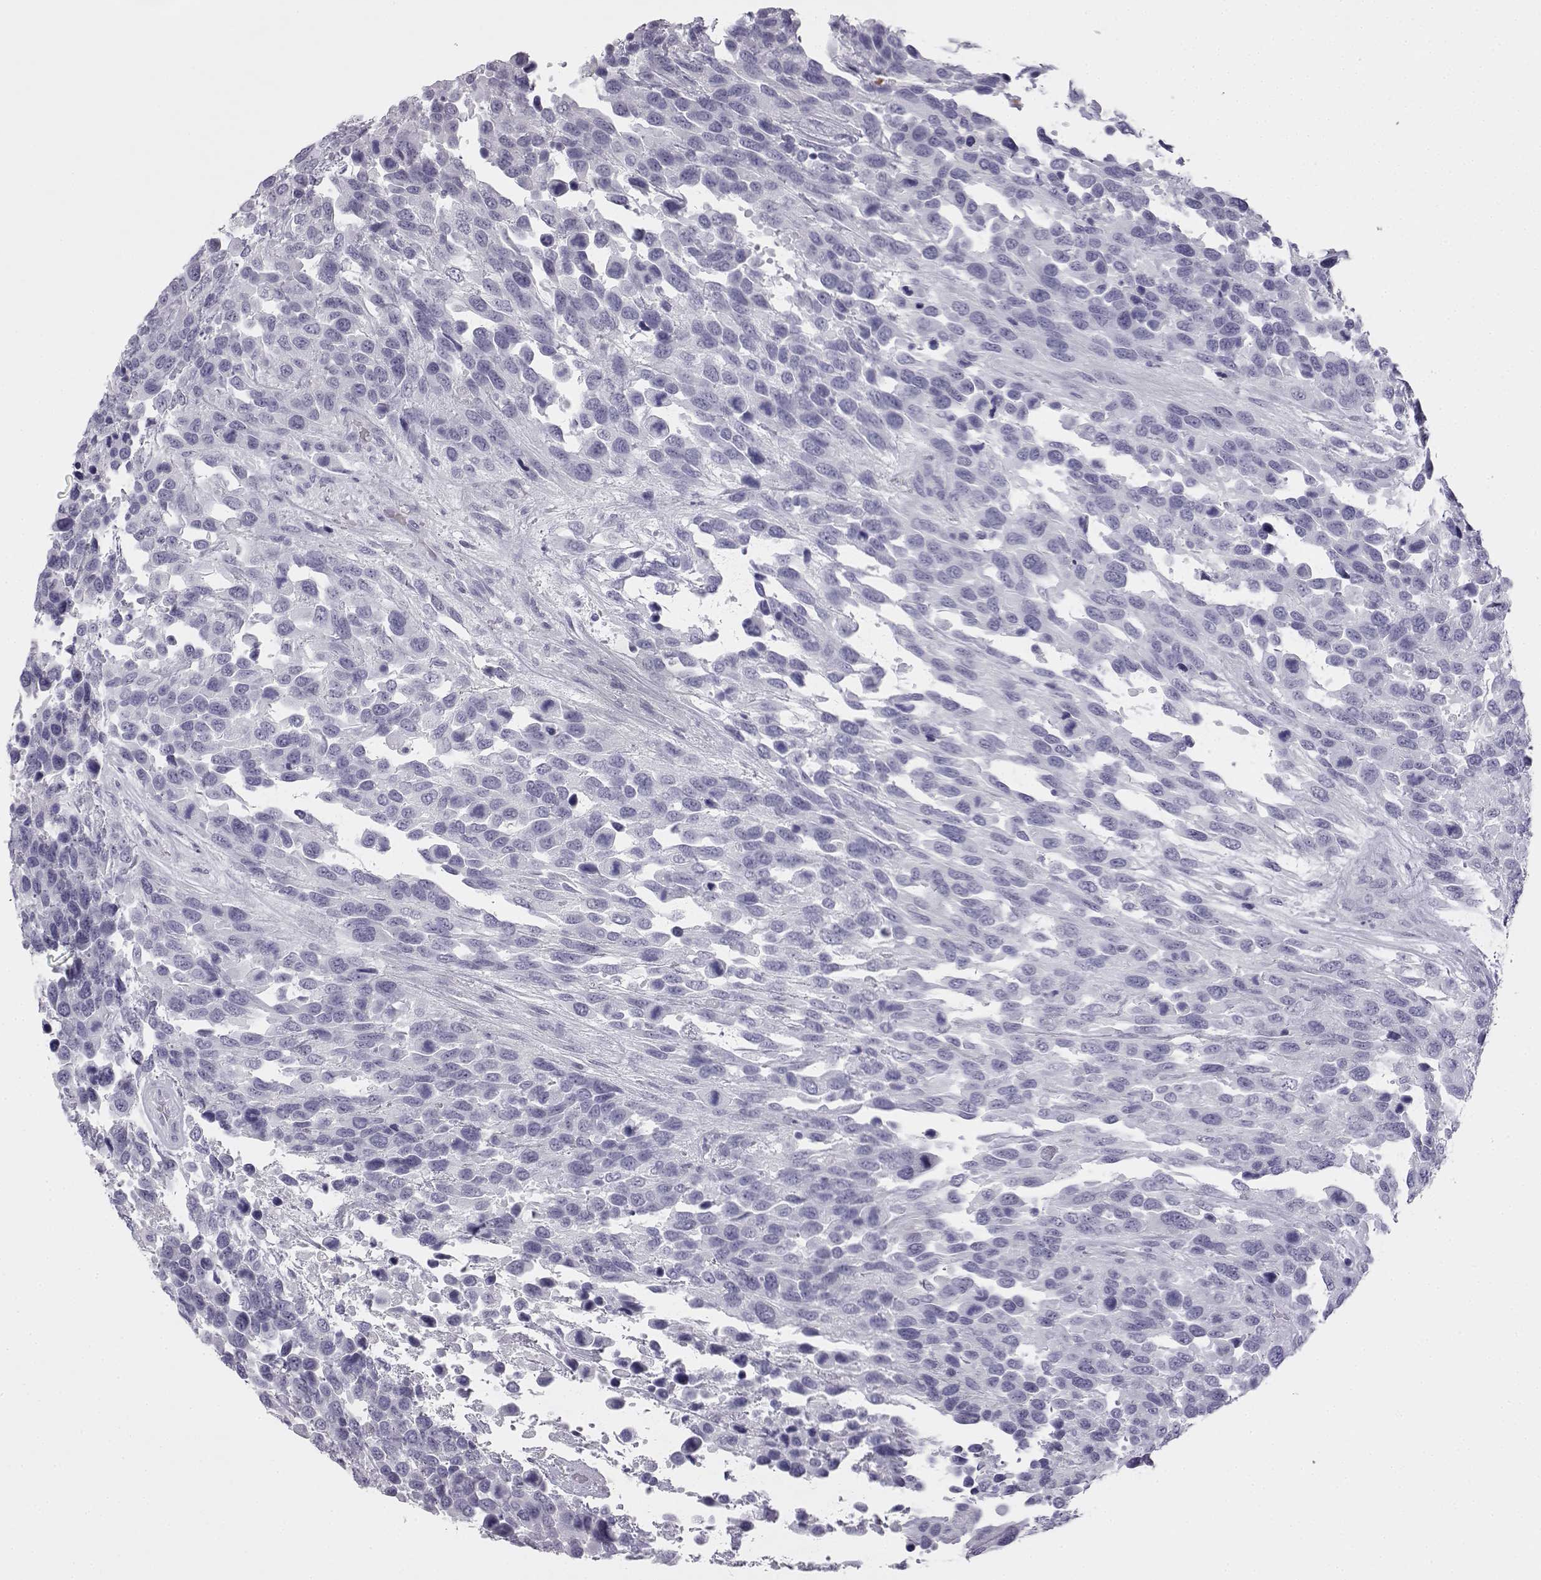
{"staining": {"intensity": "negative", "quantity": "none", "location": "none"}, "tissue": "urothelial cancer", "cell_type": "Tumor cells", "image_type": "cancer", "snomed": [{"axis": "morphology", "description": "Urothelial carcinoma, High grade"}, {"axis": "topography", "description": "Urinary bladder"}], "caption": "Protein analysis of urothelial cancer shows no significant expression in tumor cells. Brightfield microscopy of immunohistochemistry stained with DAB (brown) and hematoxylin (blue), captured at high magnification.", "gene": "VGF", "patient": {"sex": "female", "age": 70}}